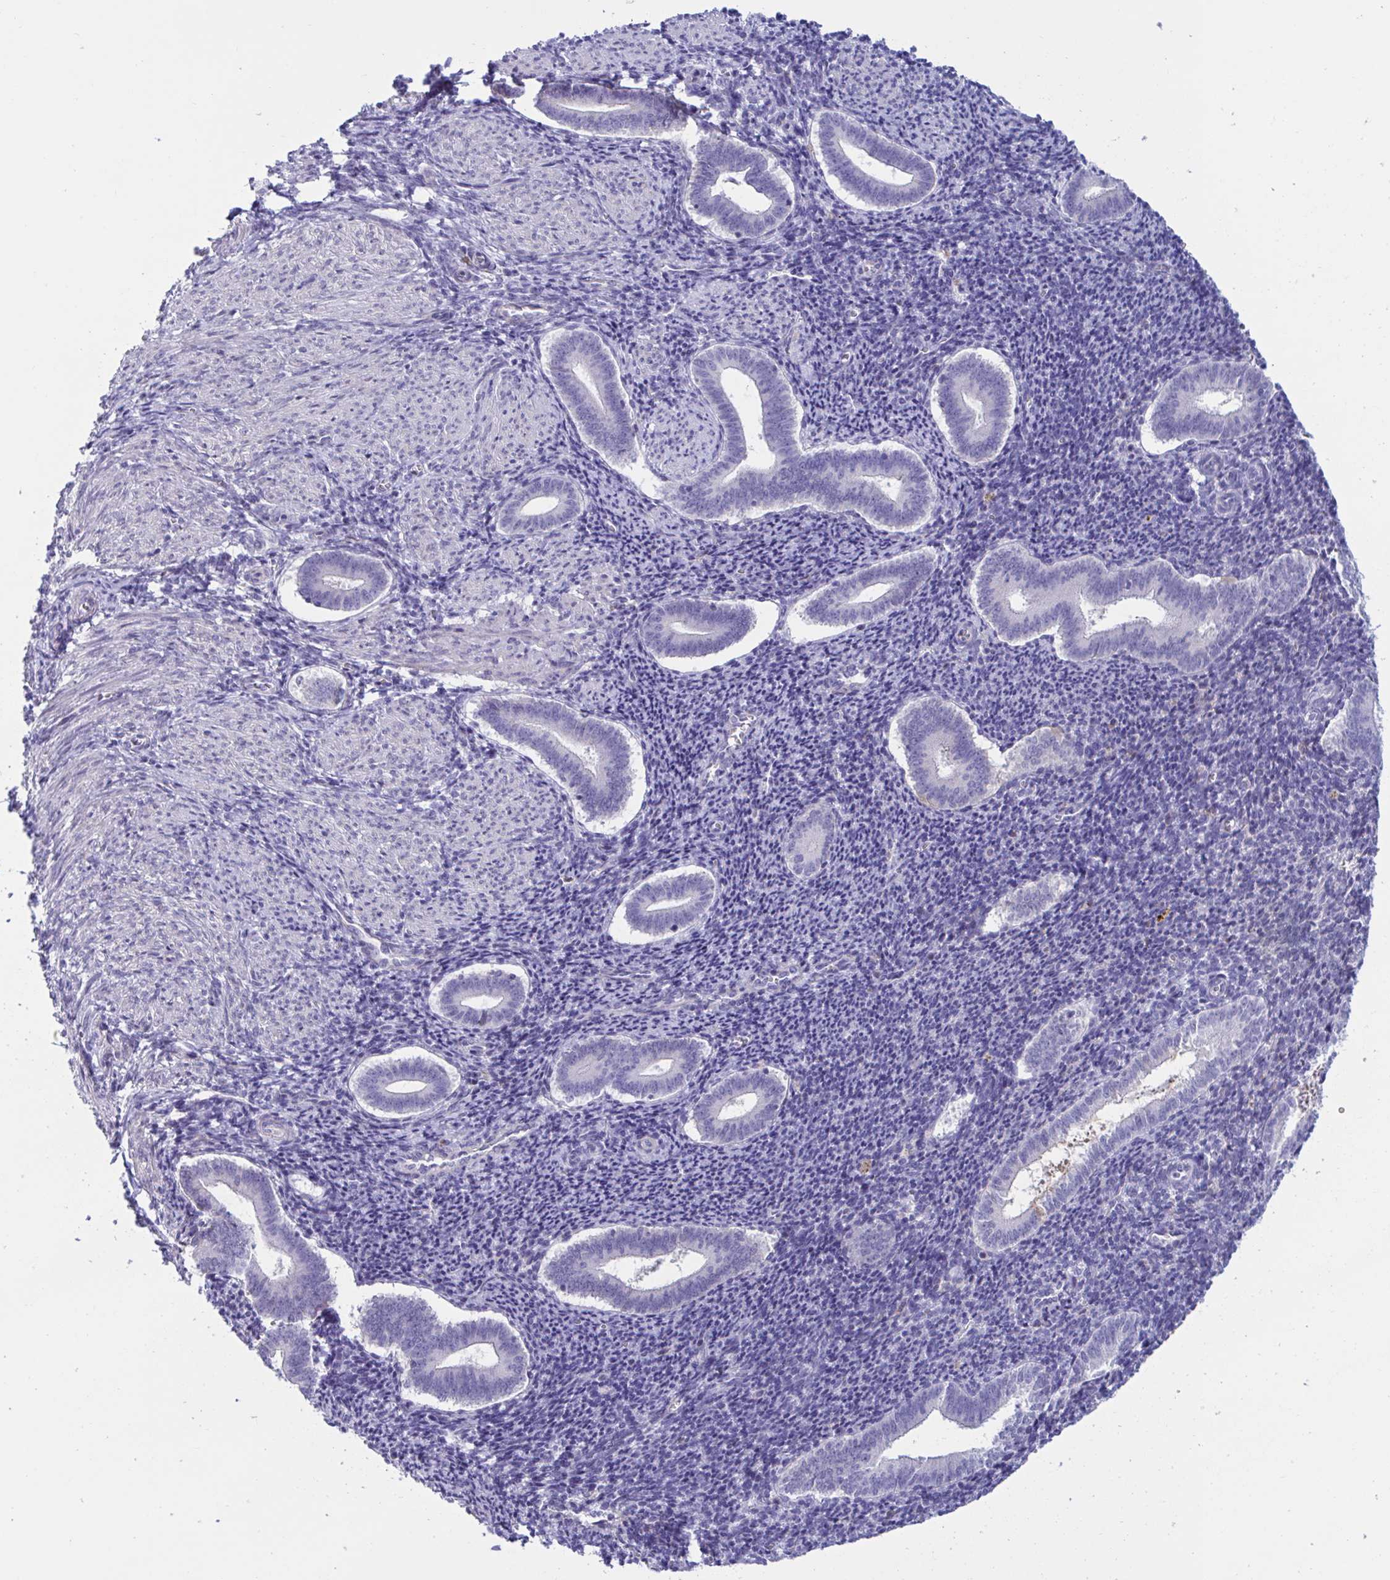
{"staining": {"intensity": "negative", "quantity": "none", "location": "none"}, "tissue": "endometrium", "cell_type": "Cells in endometrial stroma", "image_type": "normal", "snomed": [{"axis": "morphology", "description": "Normal tissue, NOS"}, {"axis": "topography", "description": "Endometrium"}], "caption": "DAB (3,3'-diaminobenzidine) immunohistochemical staining of unremarkable endometrium displays no significant staining in cells in endometrial stroma.", "gene": "MS4A14", "patient": {"sex": "female", "age": 25}}